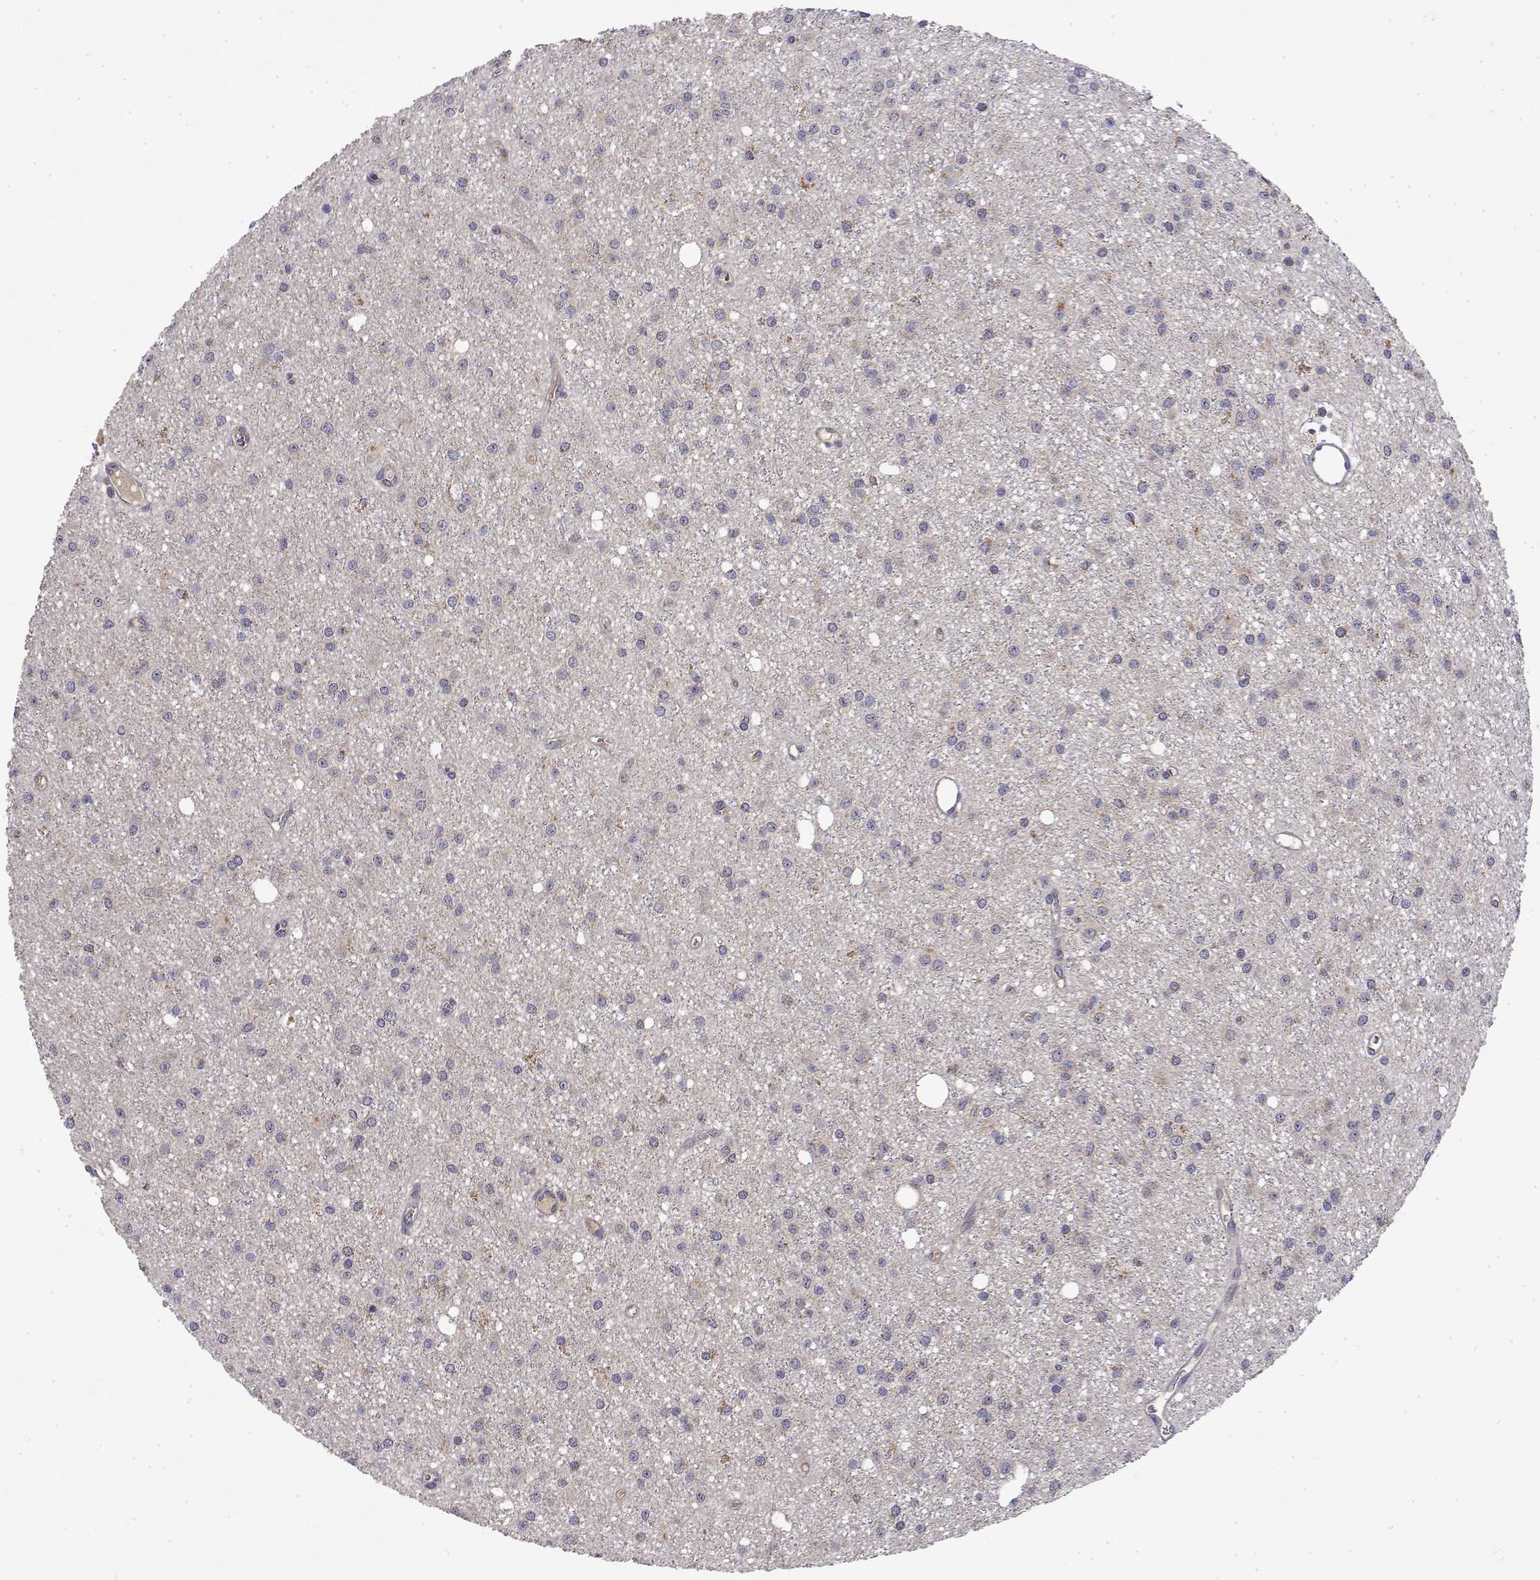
{"staining": {"intensity": "negative", "quantity": "none", "location": "none"}, "tissue": "glioma", "cell_type": "Tumor cells", "image_type": "cancer", "snomed": [{"axis": "morphology", "description": "Glioma, malignant, Low grade"}, {"axis": "topography", "description": "Brain"}], "caption": "Histopathology image shows no significant protein expression in tumor cells of low-grade glioma (malignant).", "gene": "GADD45GIP1", "patient": {"sex": "male", "age": 27}}